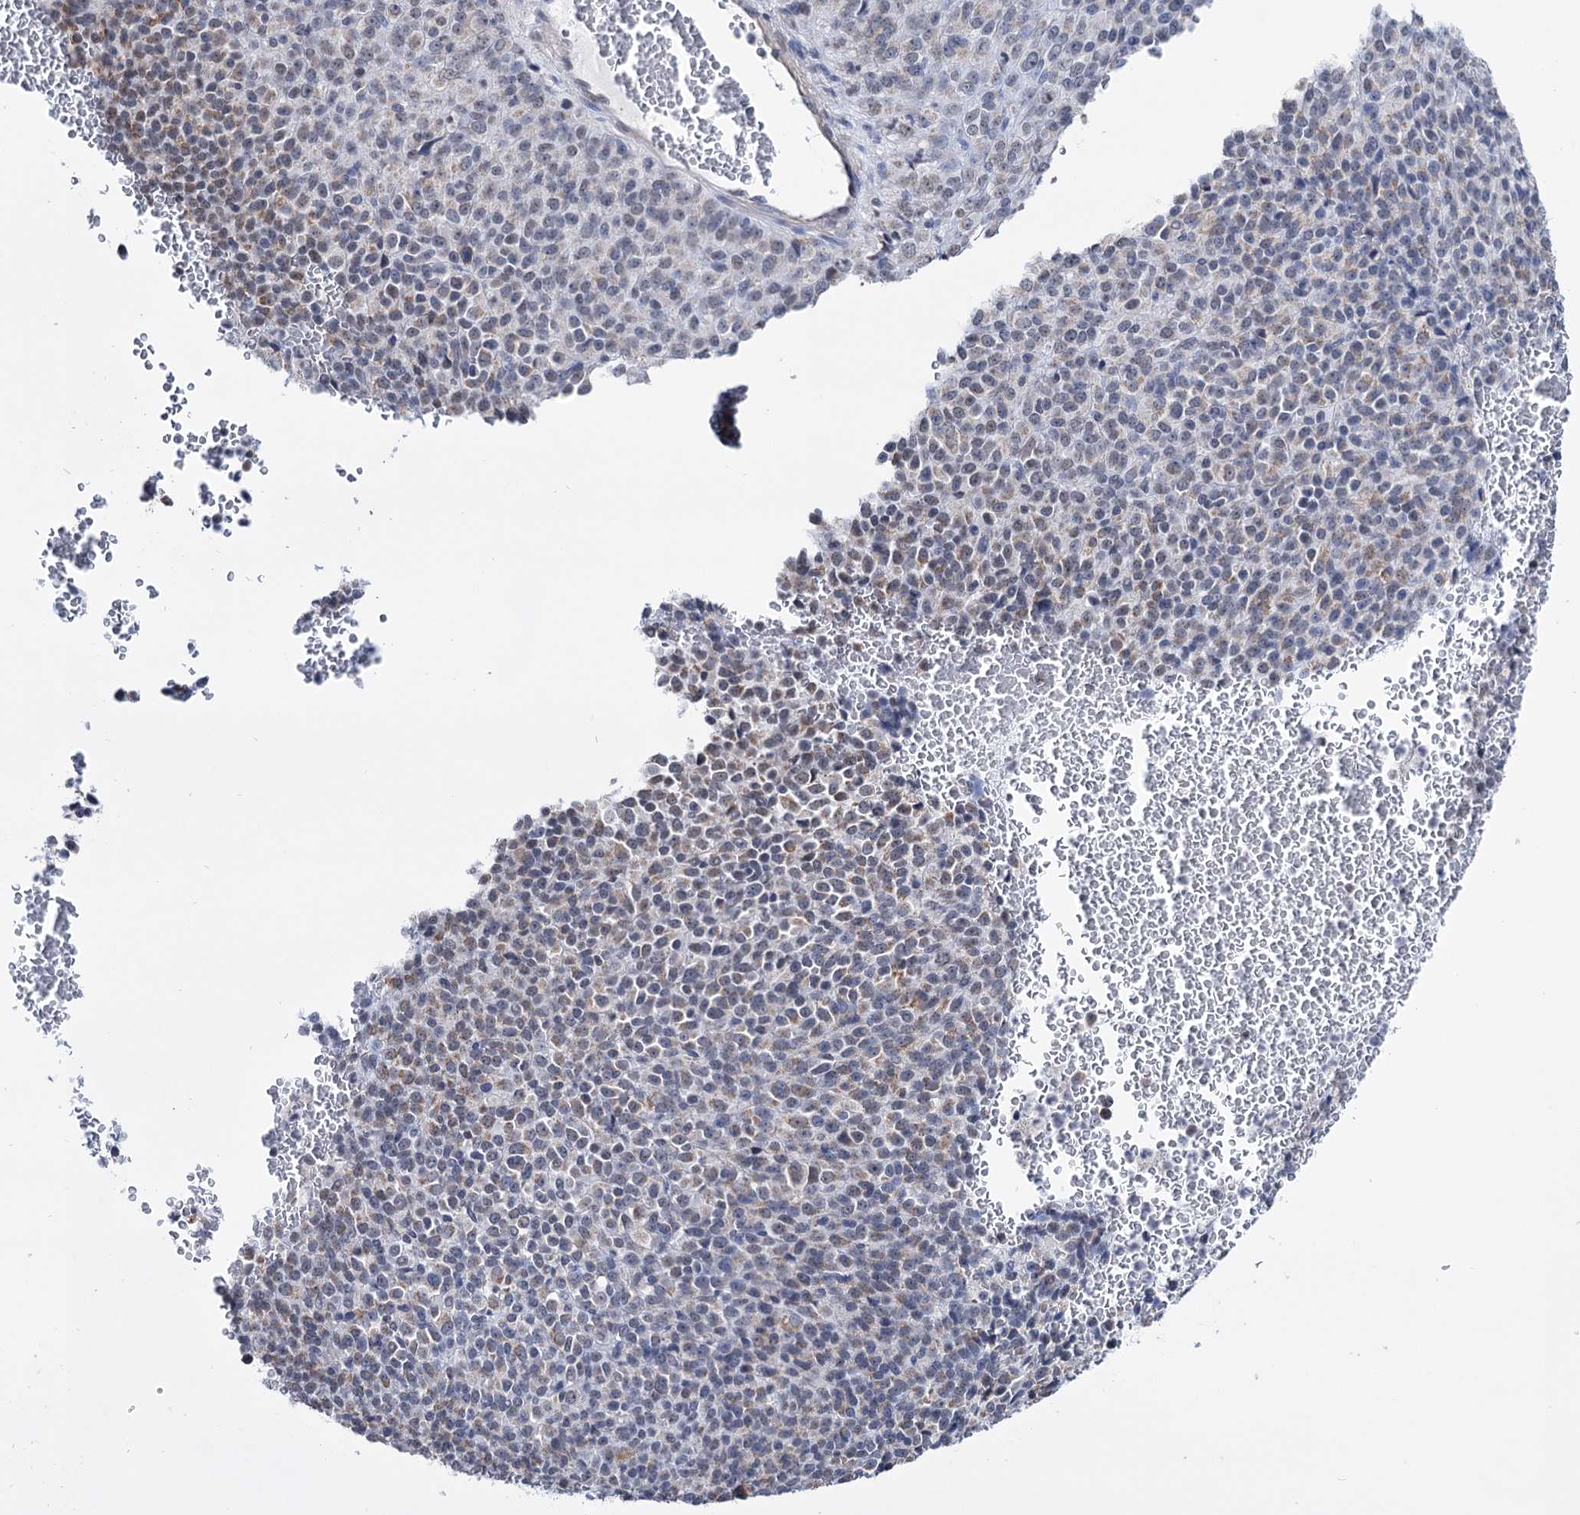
{"staining": {"intensity": "negative", "quantity": "none", "location": "none"}, "tissue": "melanoma", "cell_type": "Tumor cells", "image_type": "cancer", "snomed": [{"axis": "morphology", "description": "Malignant melanoma, Metastatic site"}, {"axis": "topography", "description": "Brain"}], "caption": "Image shows no significant protein expression in tumor cells of melanoma.", "gene": "ABHD10", "patient": {"sex": "female", "age": 56}}